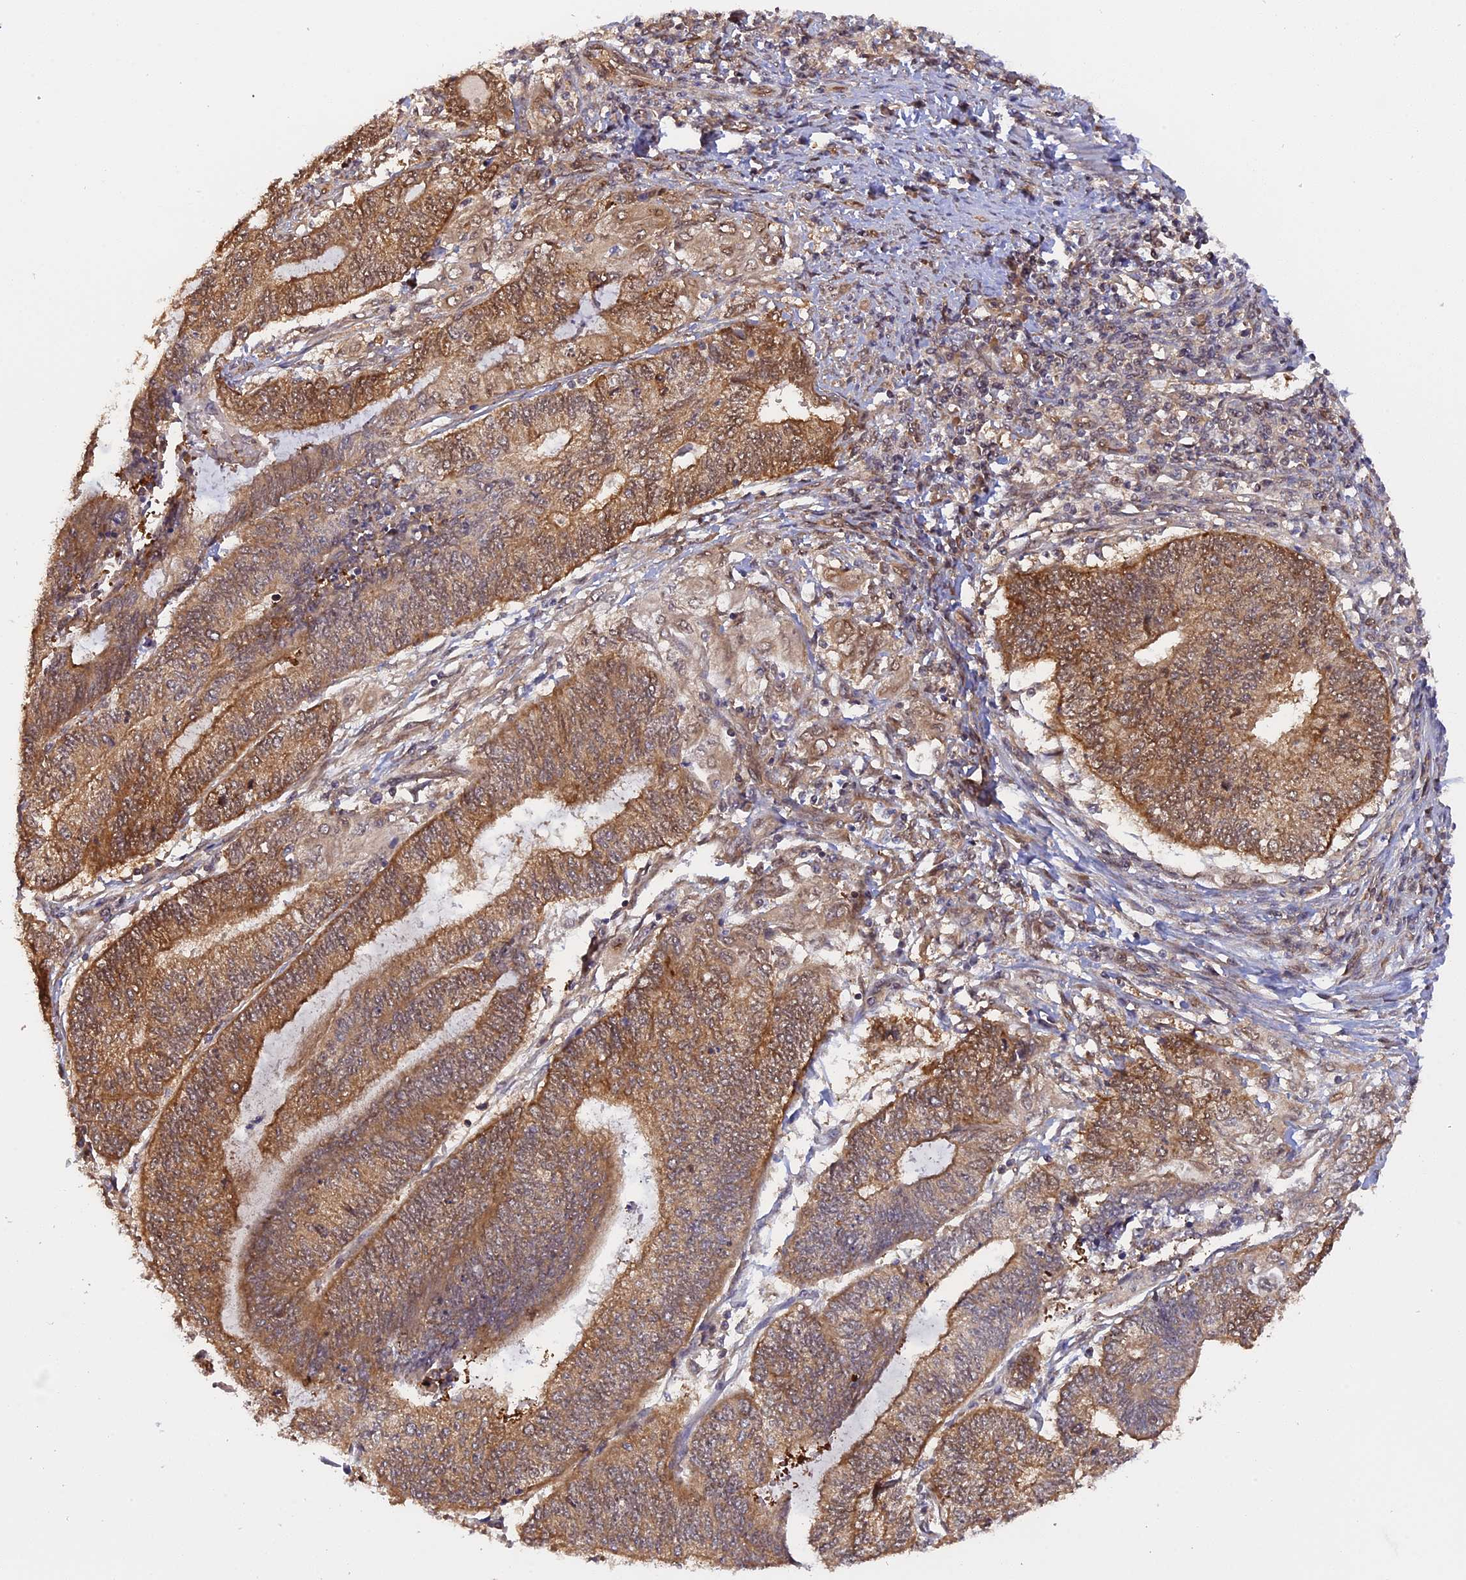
{"staining": {"intensity": "moderate", "quantity": ">75%", "location": "cytoplasmic/membranous"}, "tissue": "endometrial cancer", "cell_type": "Tumor cells", "image_type": "cancer", "snomed": [{"axis": "morphology", "description": "Adenocarcinoma, NOS"}, {"axis": "topography", "description": "Uterus"}, {"axis": "topography", "description": "Endometrium"}], "caption": "Endometrial adenocarcinoma stained for a protein (brown) exhibits moderate cytoplasmic/membranous positive staining in about >75% of tumor cells.", "gene": "ZNF428", "patient": {"sex": "female", "age": 70}}